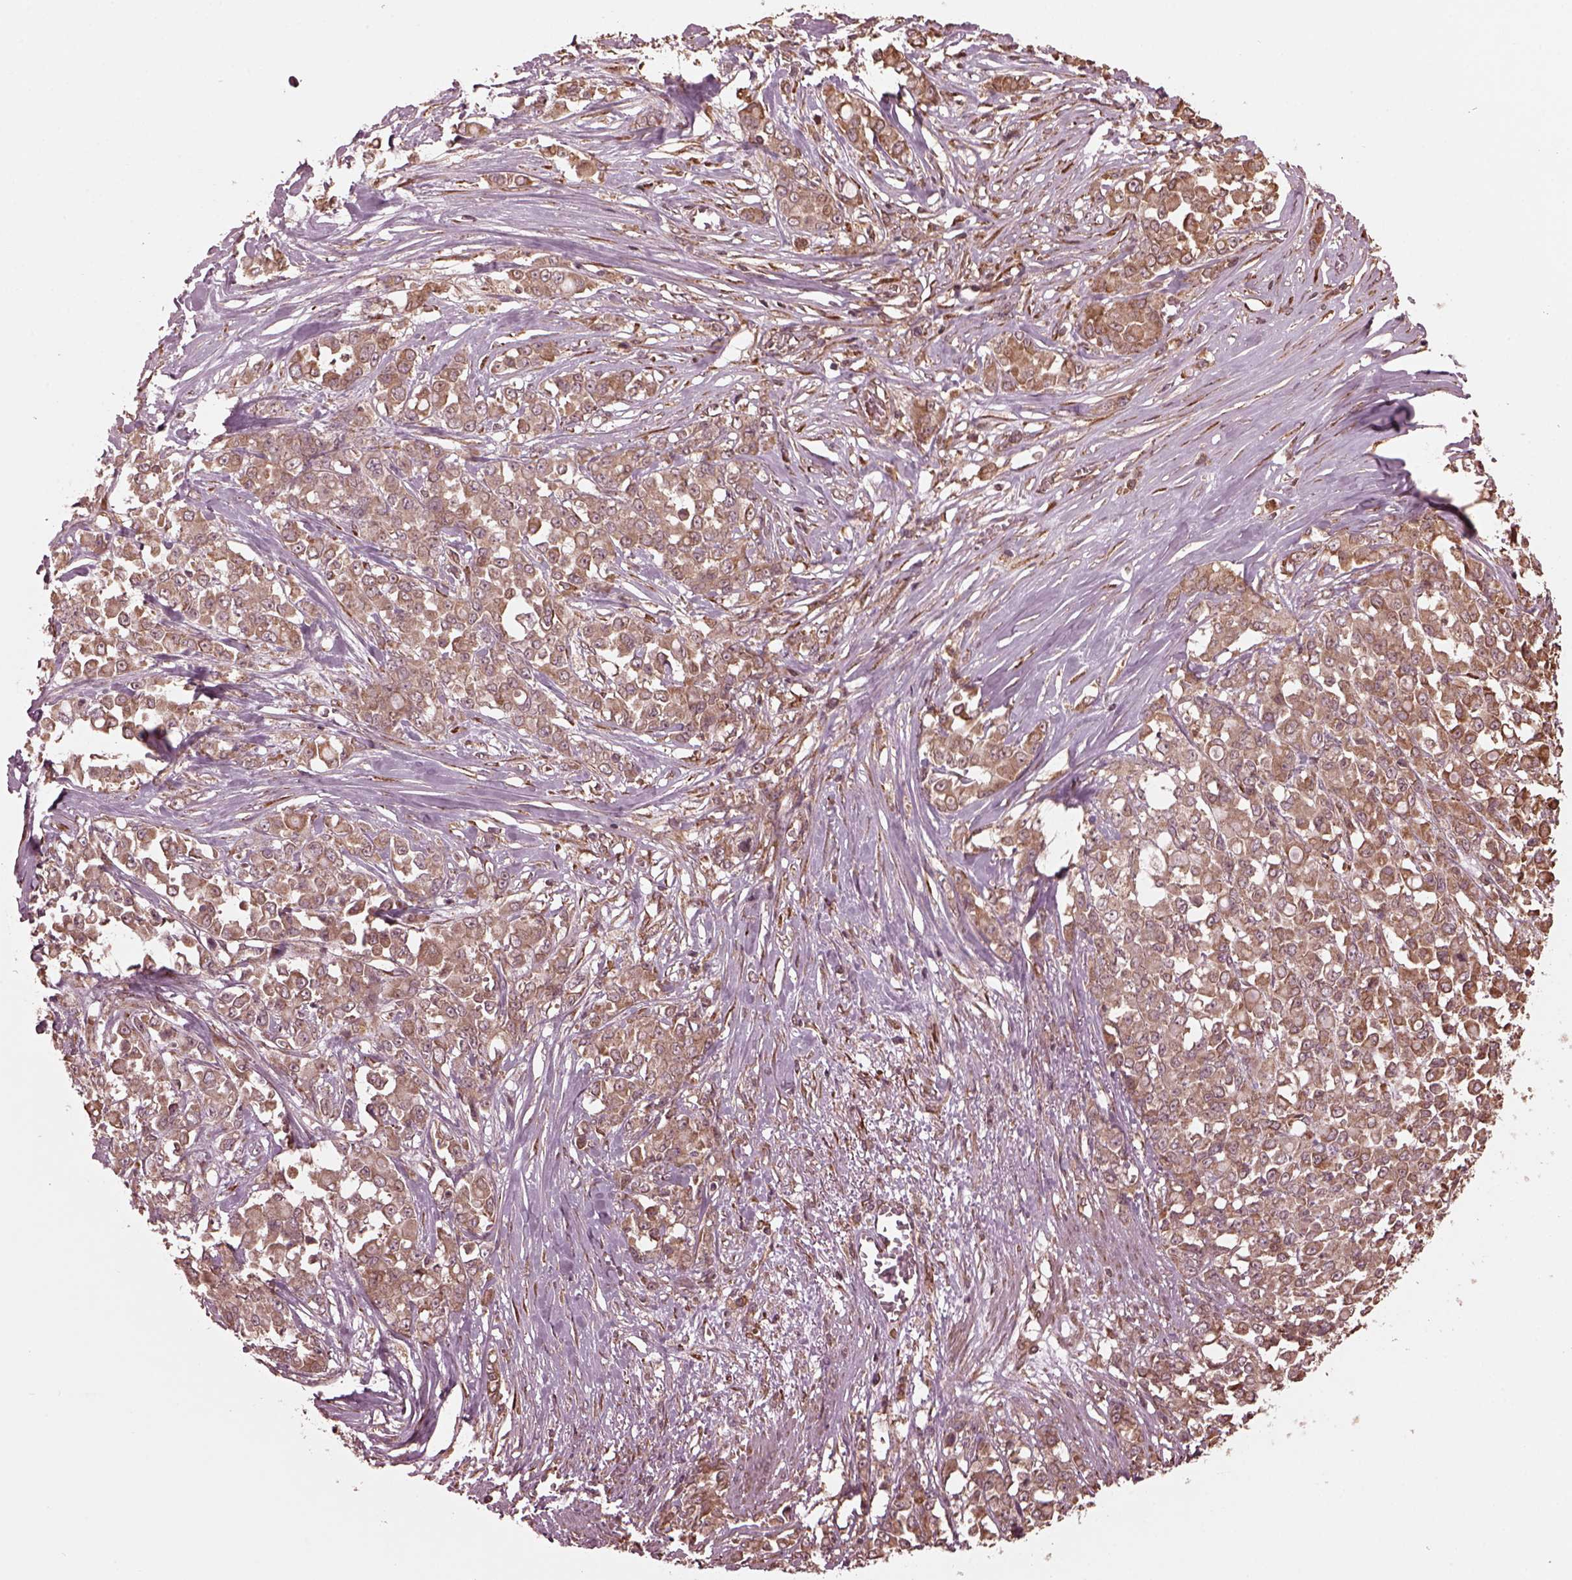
{"staining": {"intensity": "weak", "quantity": ">75%", "location": "cytoplasmic/membranous"}, "tissue": "stomach cancer", "cell_type": "Tumor cells", "image_type": "cancer", "snomed": [{"axis": "morphology", "description": "Adenocarcinoma, NOS"}, {"axis": "topography", "description": "Stomach"}], "caption": "A high-resolution photomicrograph shows immunohistochemistry (IHC) staining of stomach cancer, which demonstrates weak cytoplasmic/membranous staining in approximately >75% of tumor cells.", "gene": "ZNF292", "patient": {"sex": "female", "age": 76}}